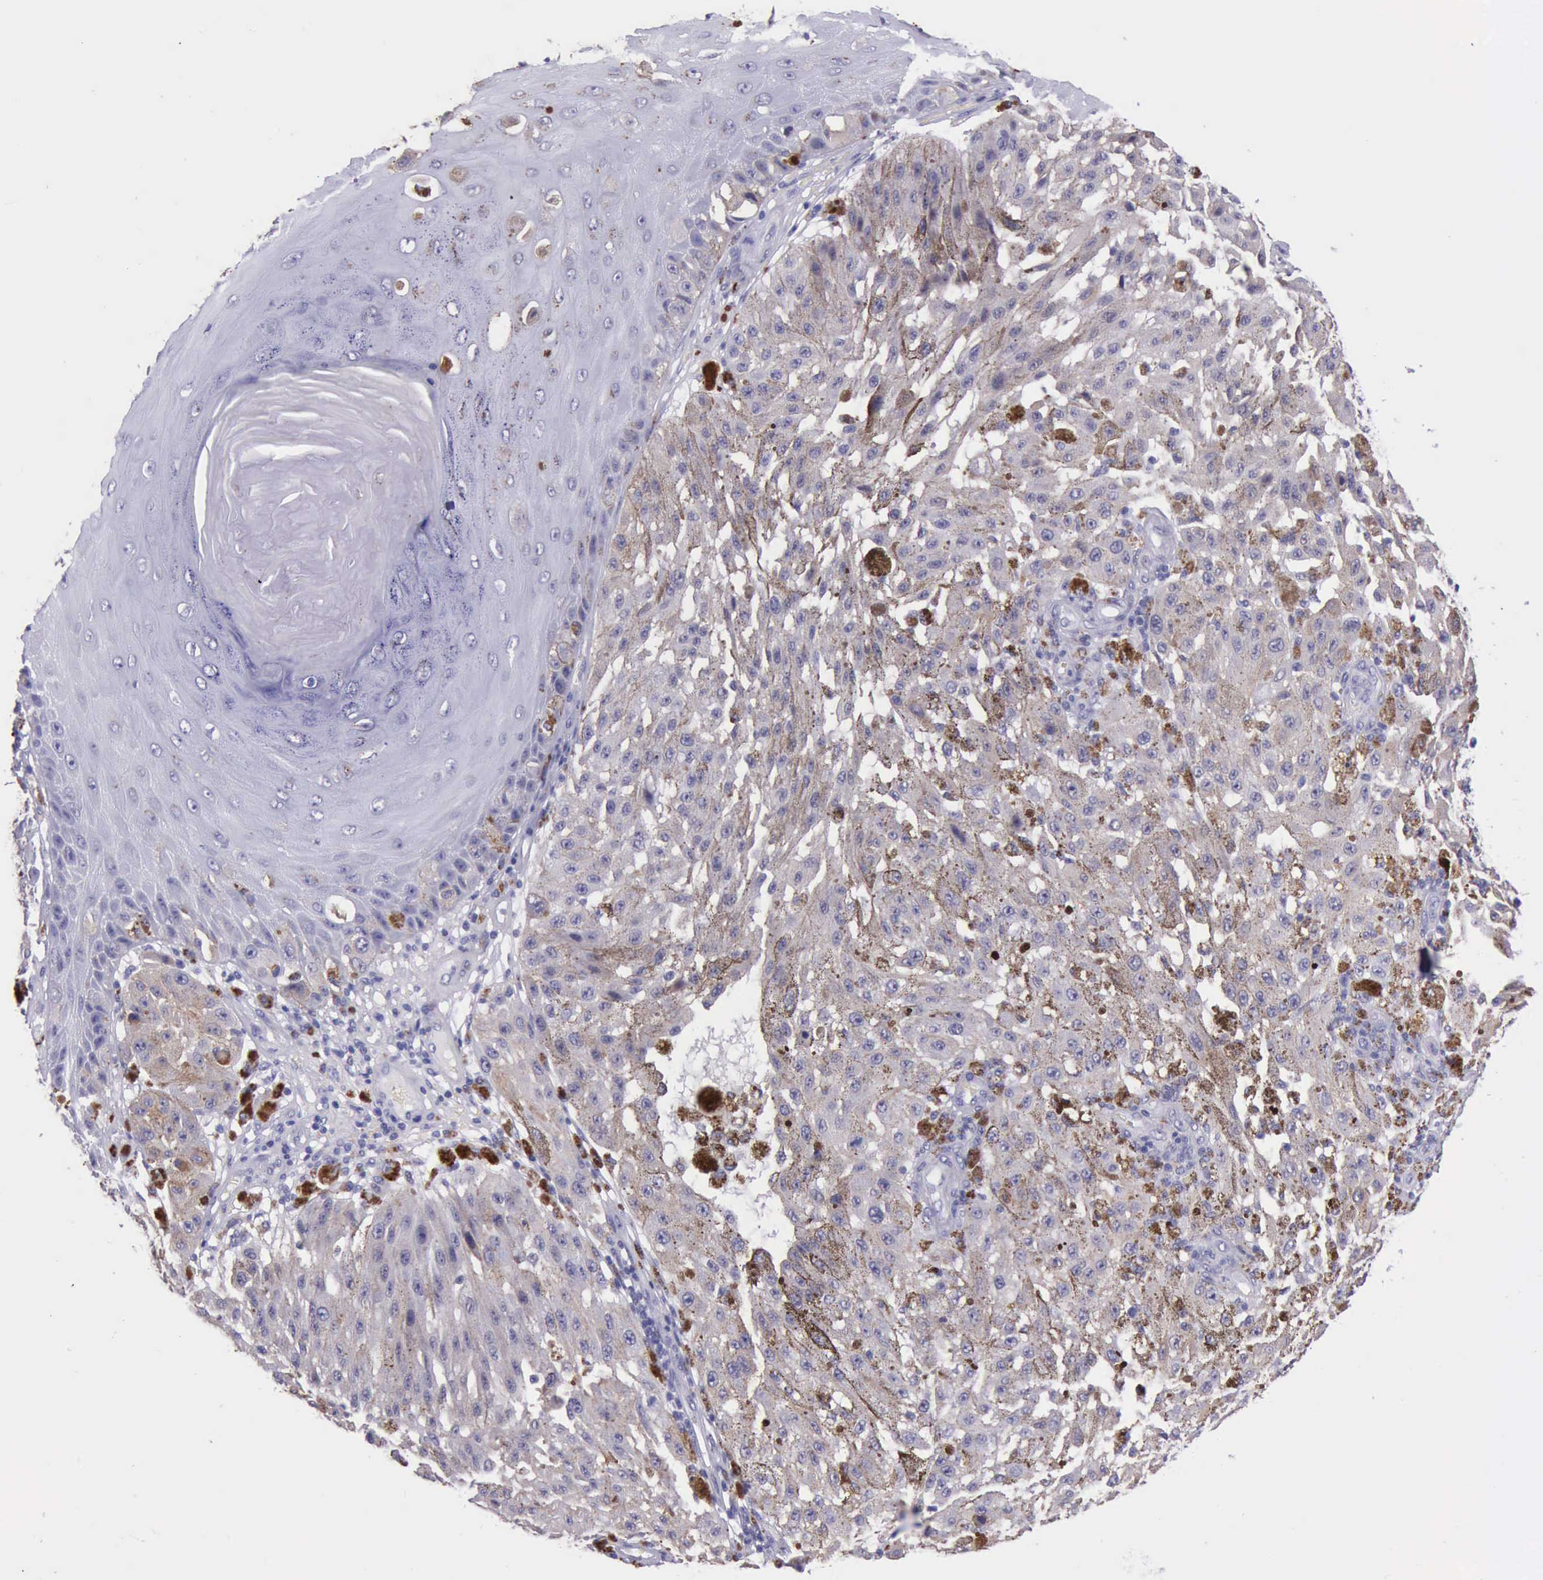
{"staining": {"intensity": "negative", "quantity": "none", "location": "none"}, "tissue": "melanoma", "cell_type": "Tumor cells", "image_type": "cancer", "snomed": [{"axis": "morphology", "description": "Malignant melanoma, NOS"}, {"axis": "topography", "description": "Skin"}], "caption": "DAB (3,3'-diaminobenzidine) immunohistochemical staining of malignant melanoma demonstrates no significant staining in tumor cells.", "gene": "GLA", "patient": {"sex": "female", "age": 64}}